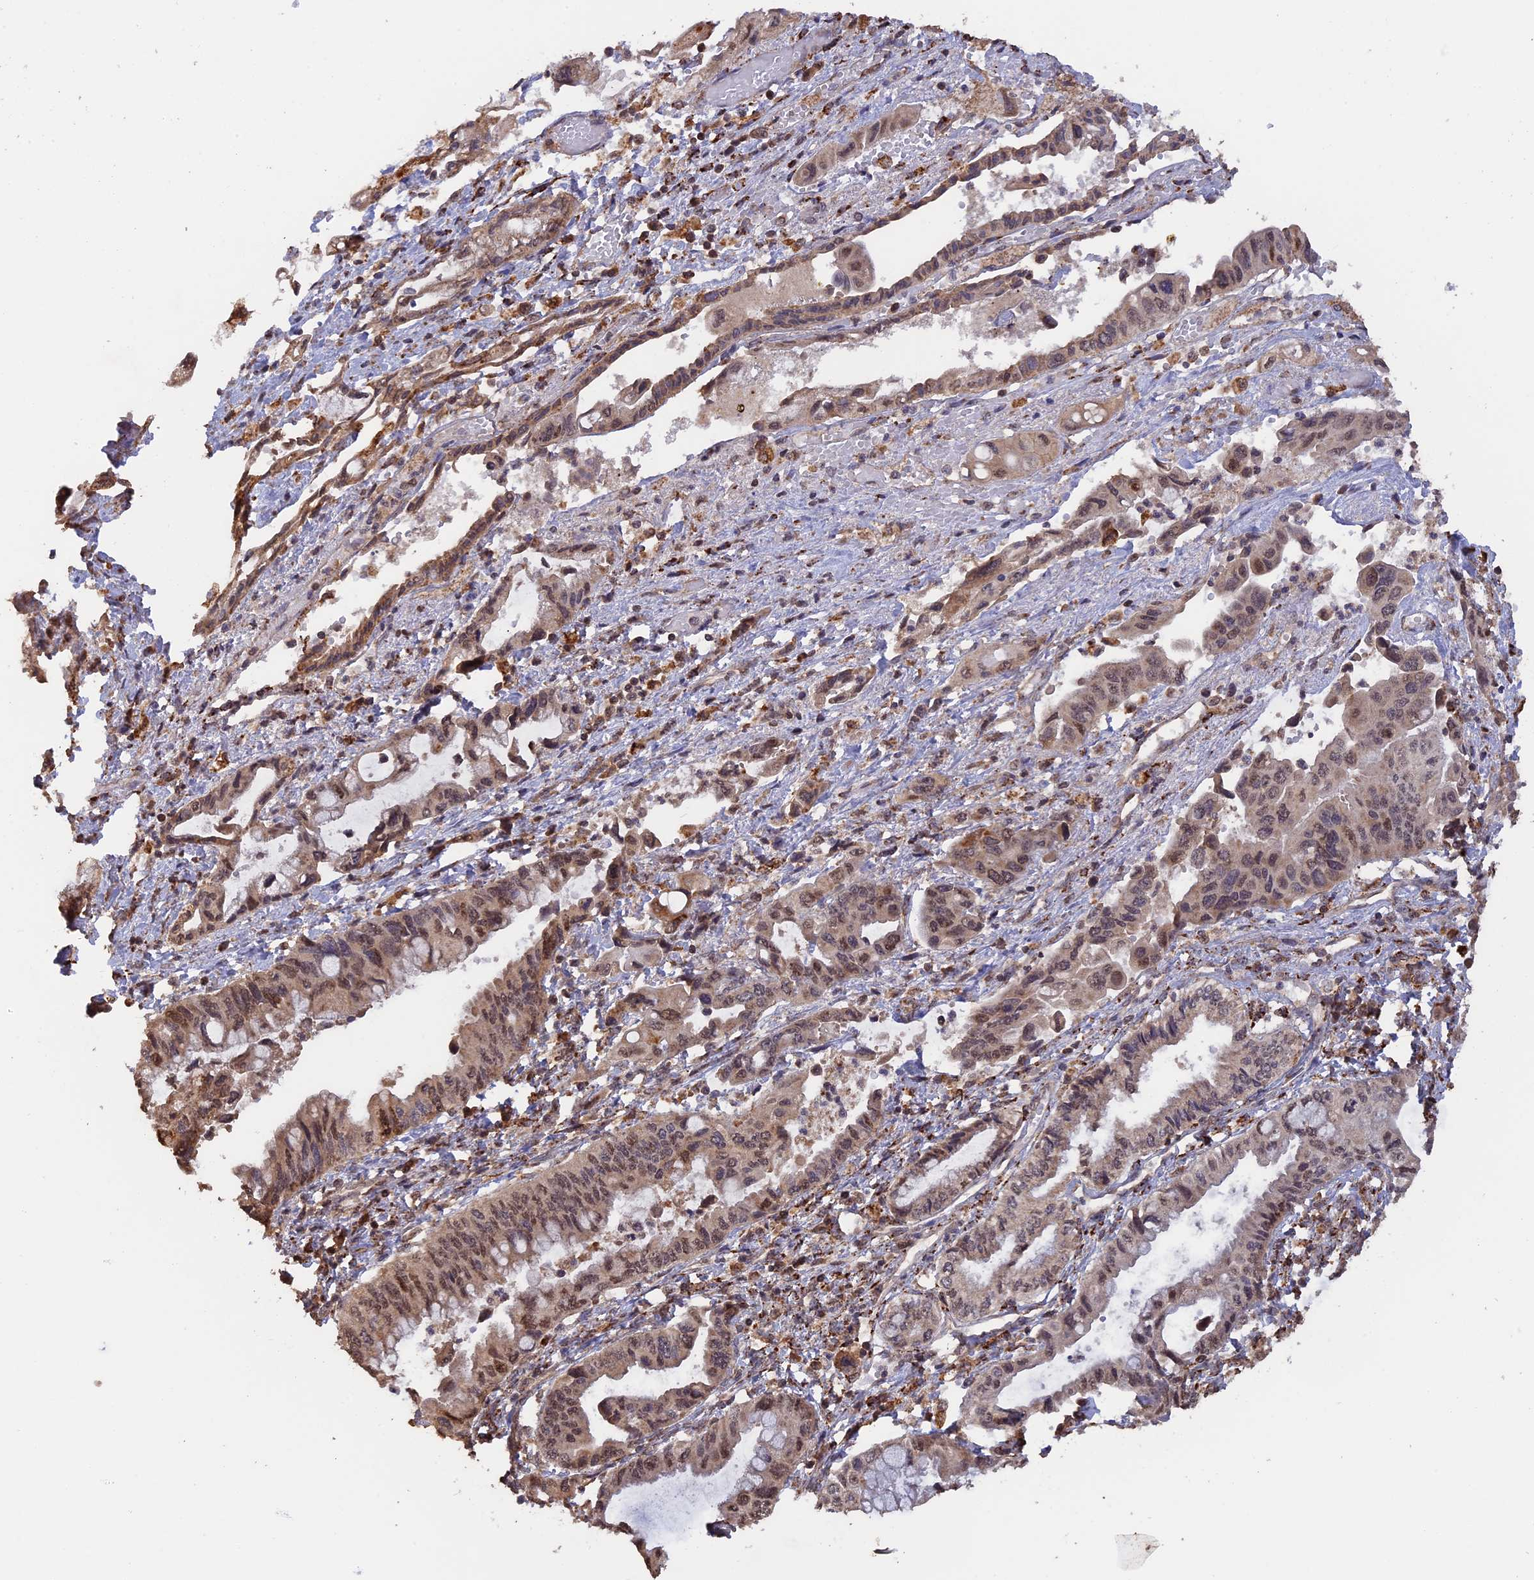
{"staining": {"intensity": "moderate", "quantity": ">75%", "location": "cytoplasmic/membranous,nuclear"}, "tissue": "pancreatic cancer", "cell_type": "Tumor cells", "image_type": "cancer", "snomed": [{"axis": "morphology", "description": "Adenocarcinoma, NOS"}, {"axis": "topography", "description": "Pancreas"}], "caption": "IHC of pancreatic cancer reveals medium levels of moderate cytoplasmic/membranous and nuclear positivity in about >75% of tumor cells. The staining was performed using DAB, with brown indicating positive protein expression. Nuclei are stained blue with hematoxylin.", "gene": "FAM210B", "patient": {"sex": "female", "age": 50}}